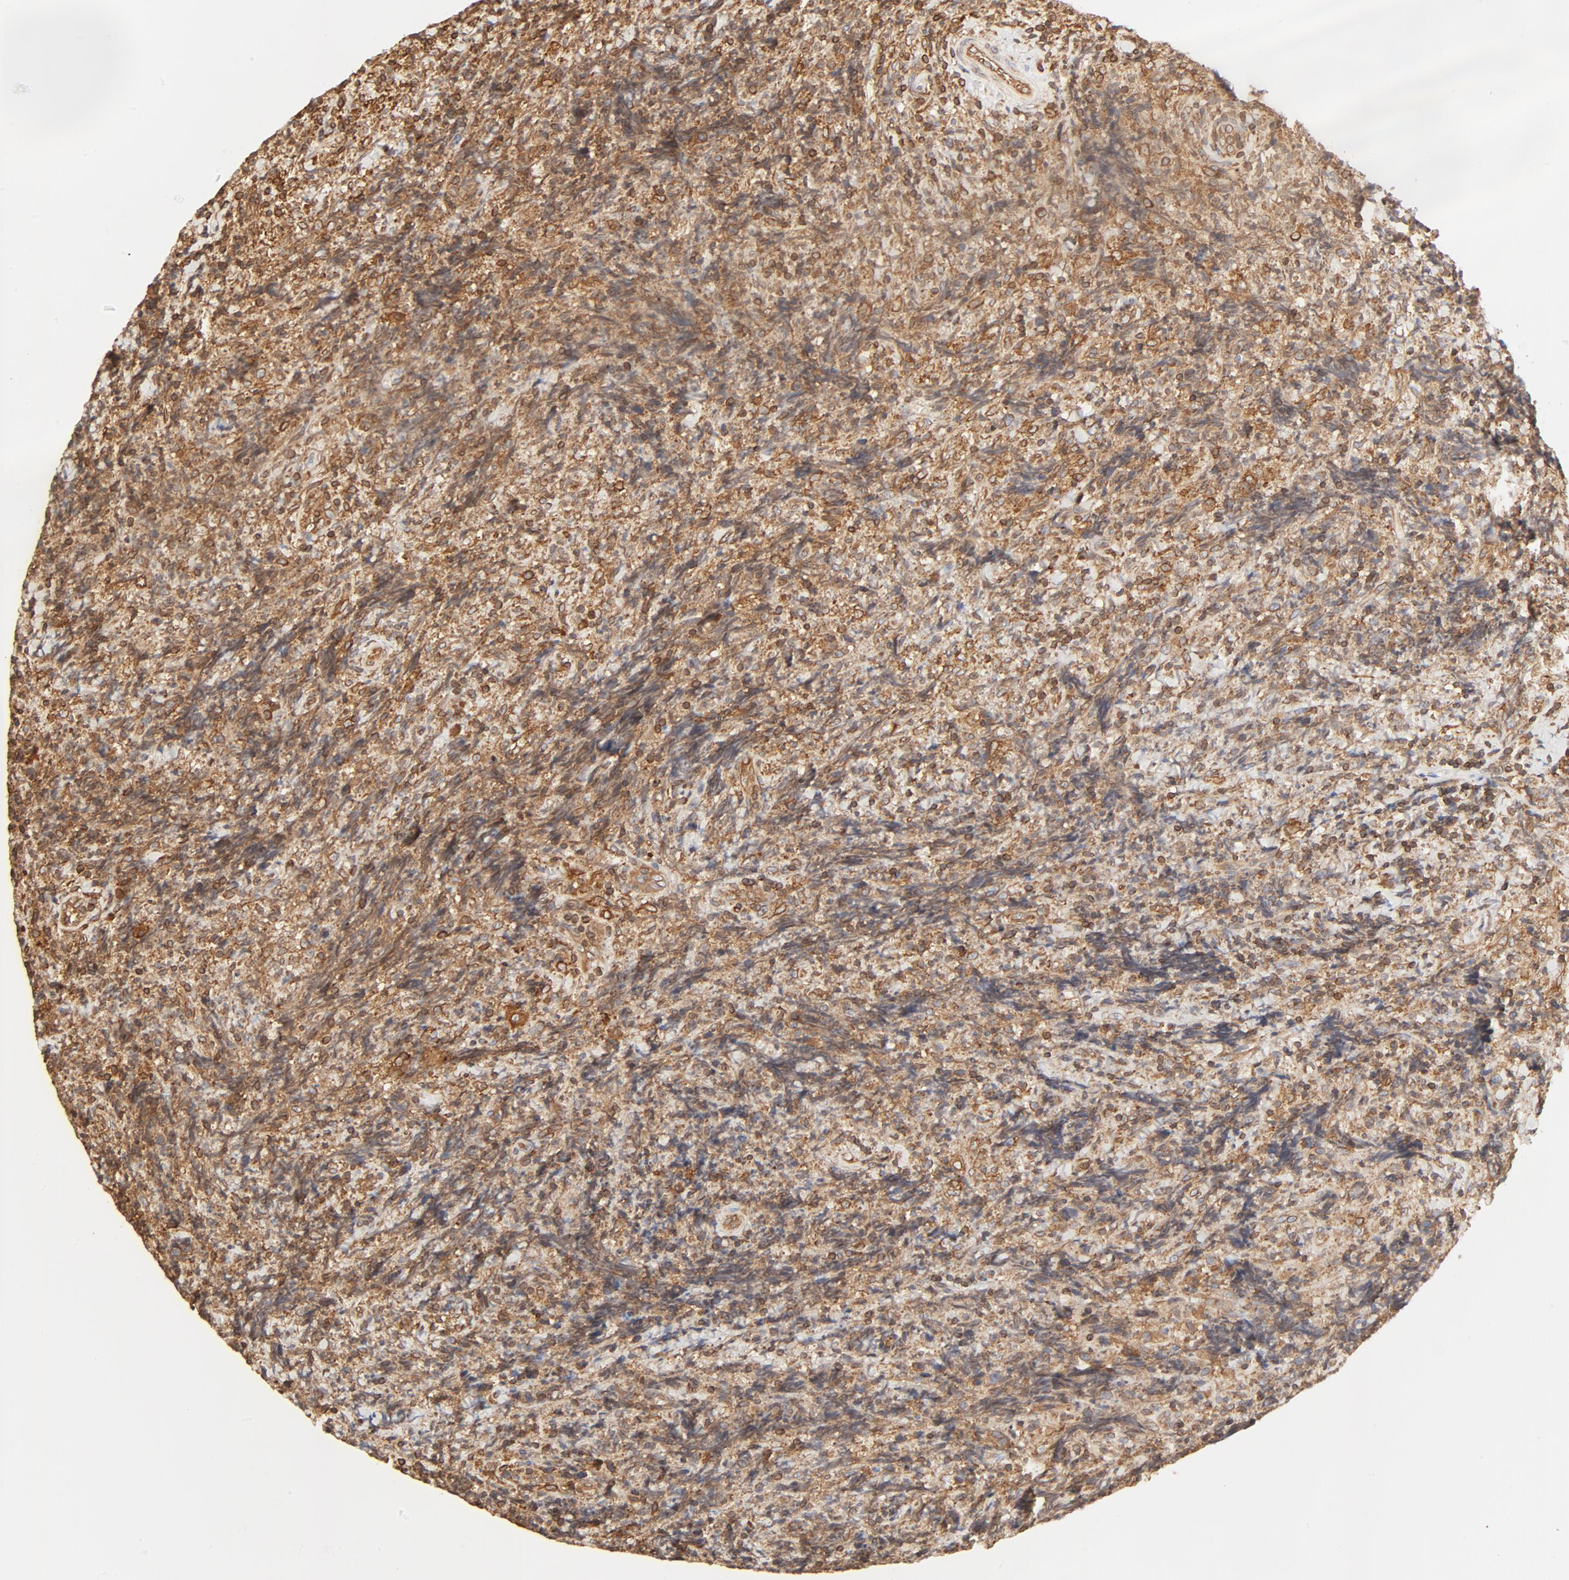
{"staining": {"intensity": "strong", "quantity": ">75%", "location": "cytoplasmic/membranous"}, "tissue": "lymphoma", "cell_type": "Tumor cells", "image_type": "cancer", "snomed": [{"axis": "morphology", "description": "Malignant lymphoma, non-Hodgkin's type, High grade"}, {"axis": "topography", "description": "Tonsil"}], "caption": "Brown immunohistochemical staining in human lymphoma demonstrates strong cytoplasmic/membranous positivity in about >75% of tumor cells.", "gene": "BCAP31", "patient": {"sex": "female", "age": 36}}